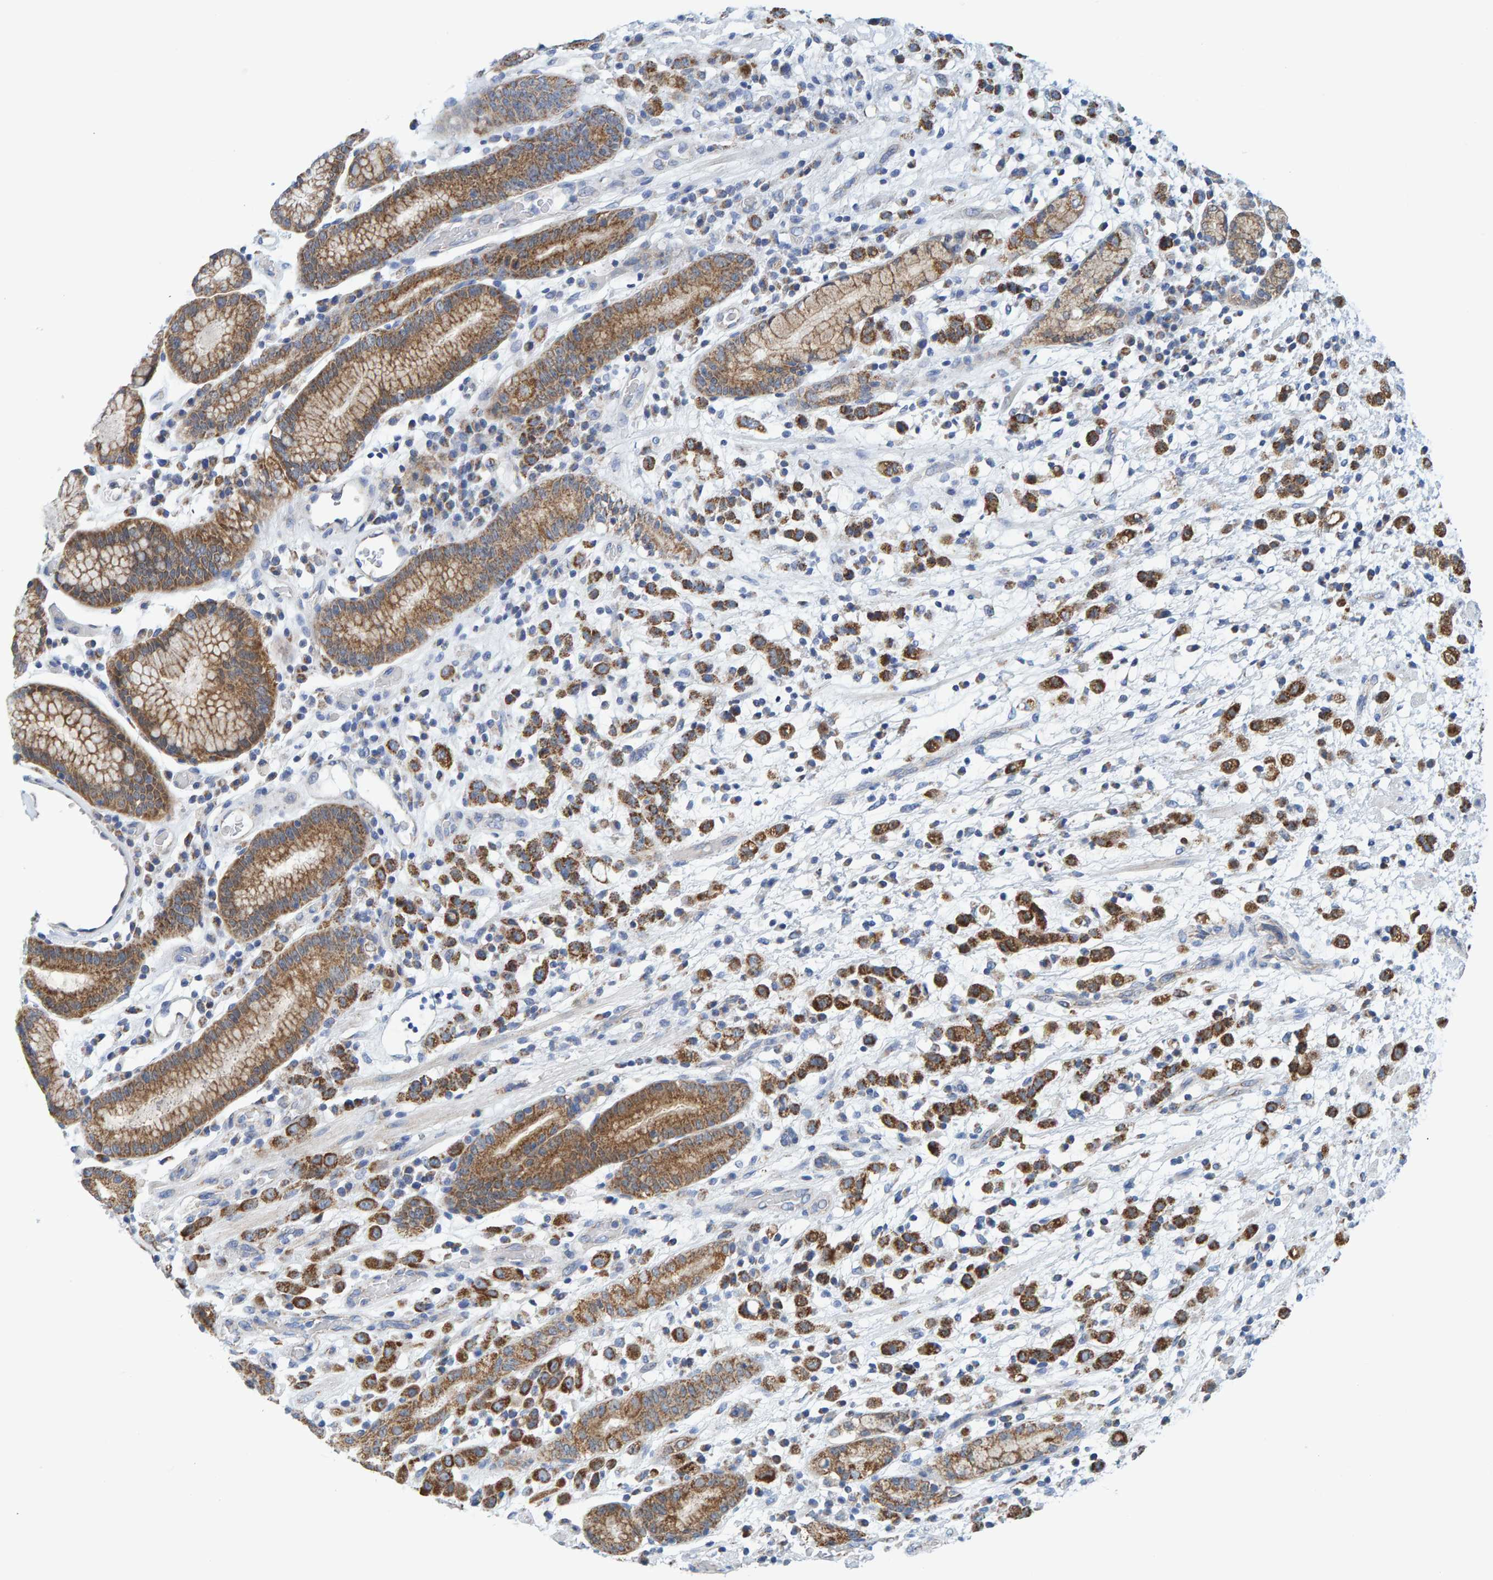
{"staining": {"intensity": "moderate", "quantity": ">75%", "location": "cytoplasmic/membranous"}, "tissue": "stomach cancer", "cell_type": "Tumor cells", "image_type": "cancer", "snomed": [{"axis": "morphology", "description": "Adenocarcinoma, NOS"}, {"axis": "topography", "description": "Stomach, lower"}], "caption": "Brown immunohistochemical staining in human stomach cancer displays moderate cytoplasmic/membranous expression in about >75% of tumor cells.", "gene": "MRPS7", "patient": {"sex": "male", "age": 88}}